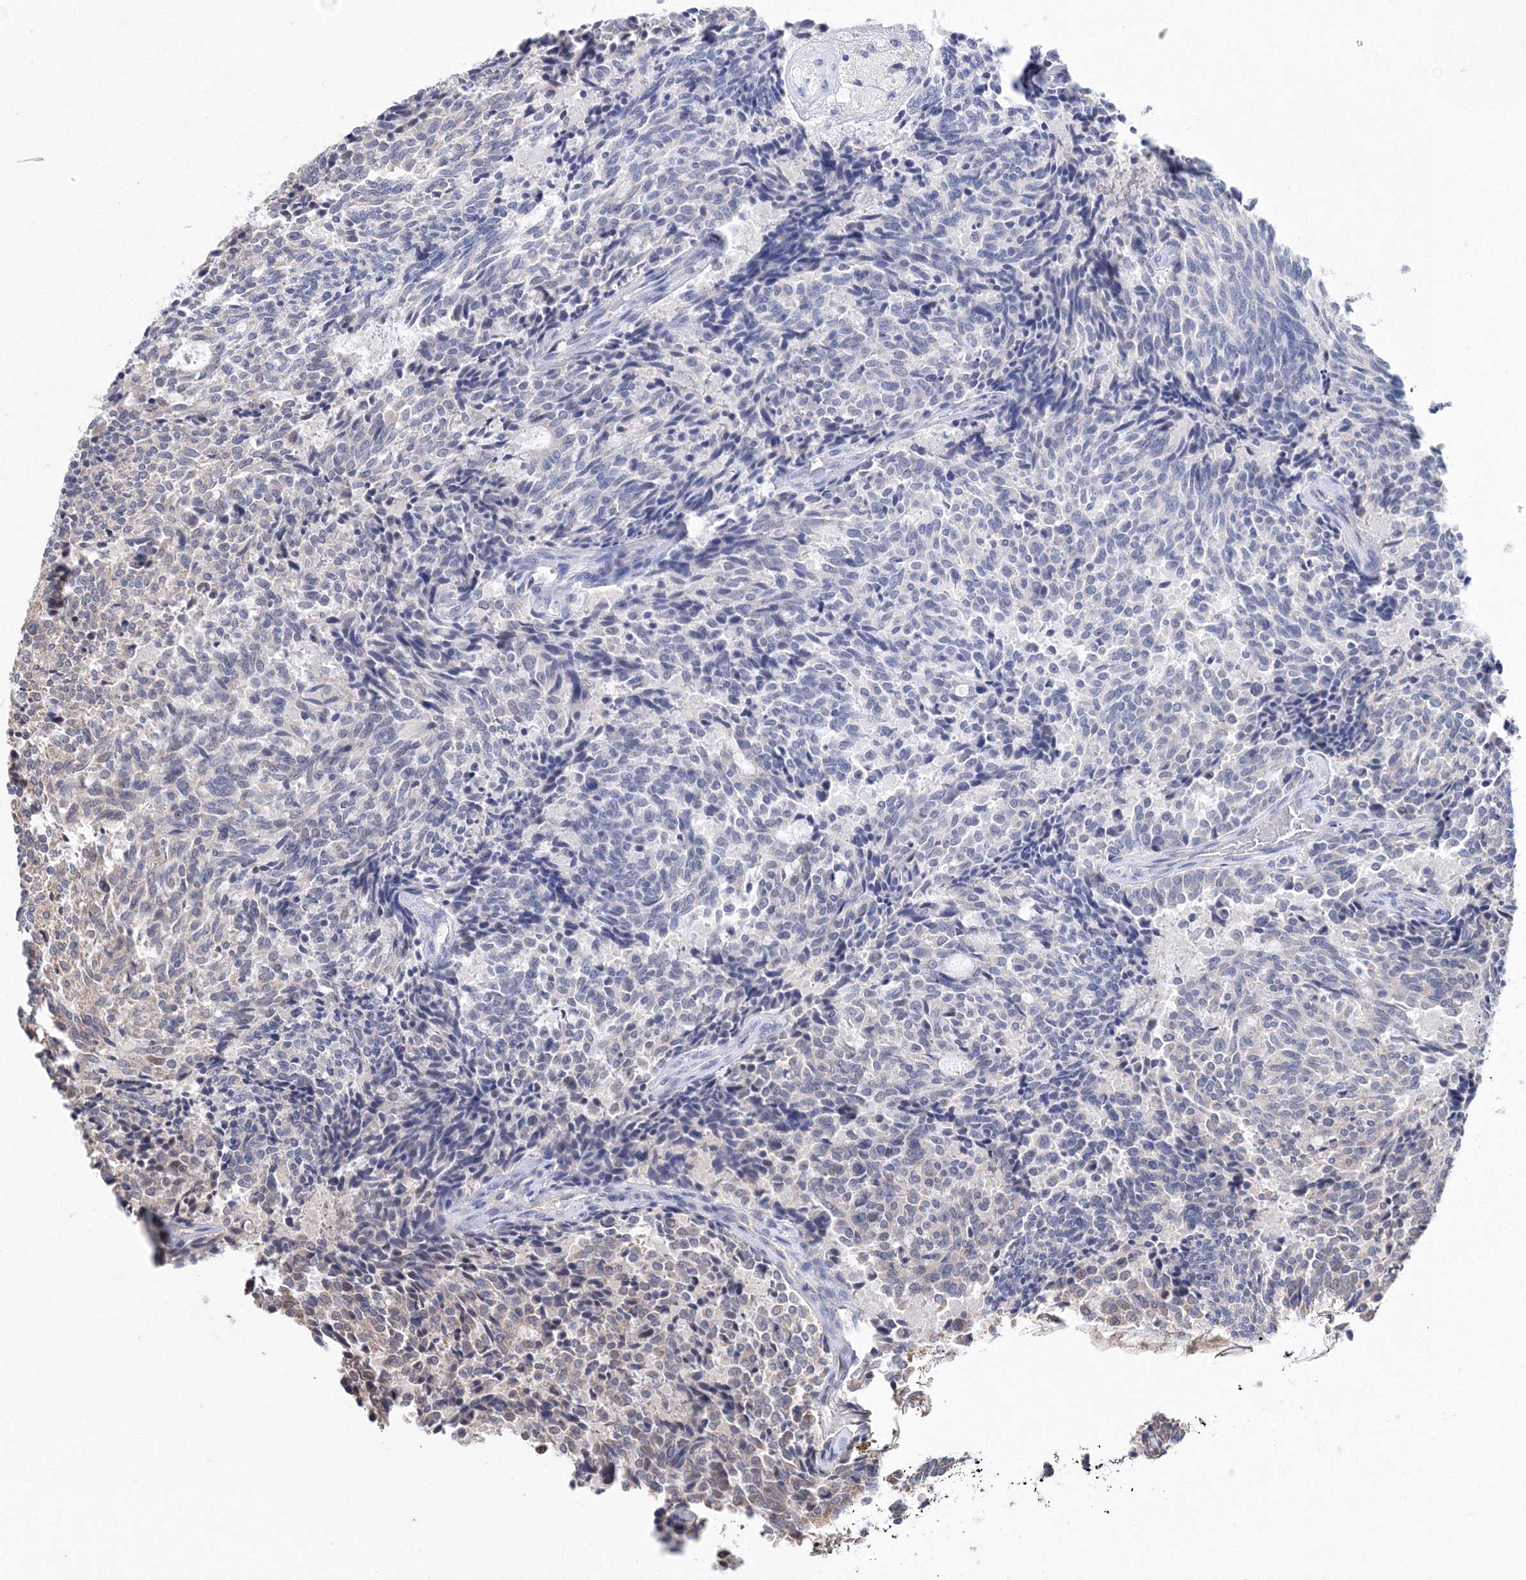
{"staining": {"intensity": "negative", "quantity": "none", "location": "none"}, "tissue": "carcinoid", "cell_type": "Tumor cells", "image_type": "cancer", "snomed": [{"axis": "morphology", "description": "Carcinoid, malignant, NOS"}, {"axis": "topography", "description": "Pancreas"}], "caption": "Tumor cells are negative for brown protein staining in carcinoid (malignant). The staining is performed using DAB brown chromogen with nuclei counter-stained in using hematoxylin.", "gene": "PPP2R2B", "patient": {"sex": "female", "age": 54}}